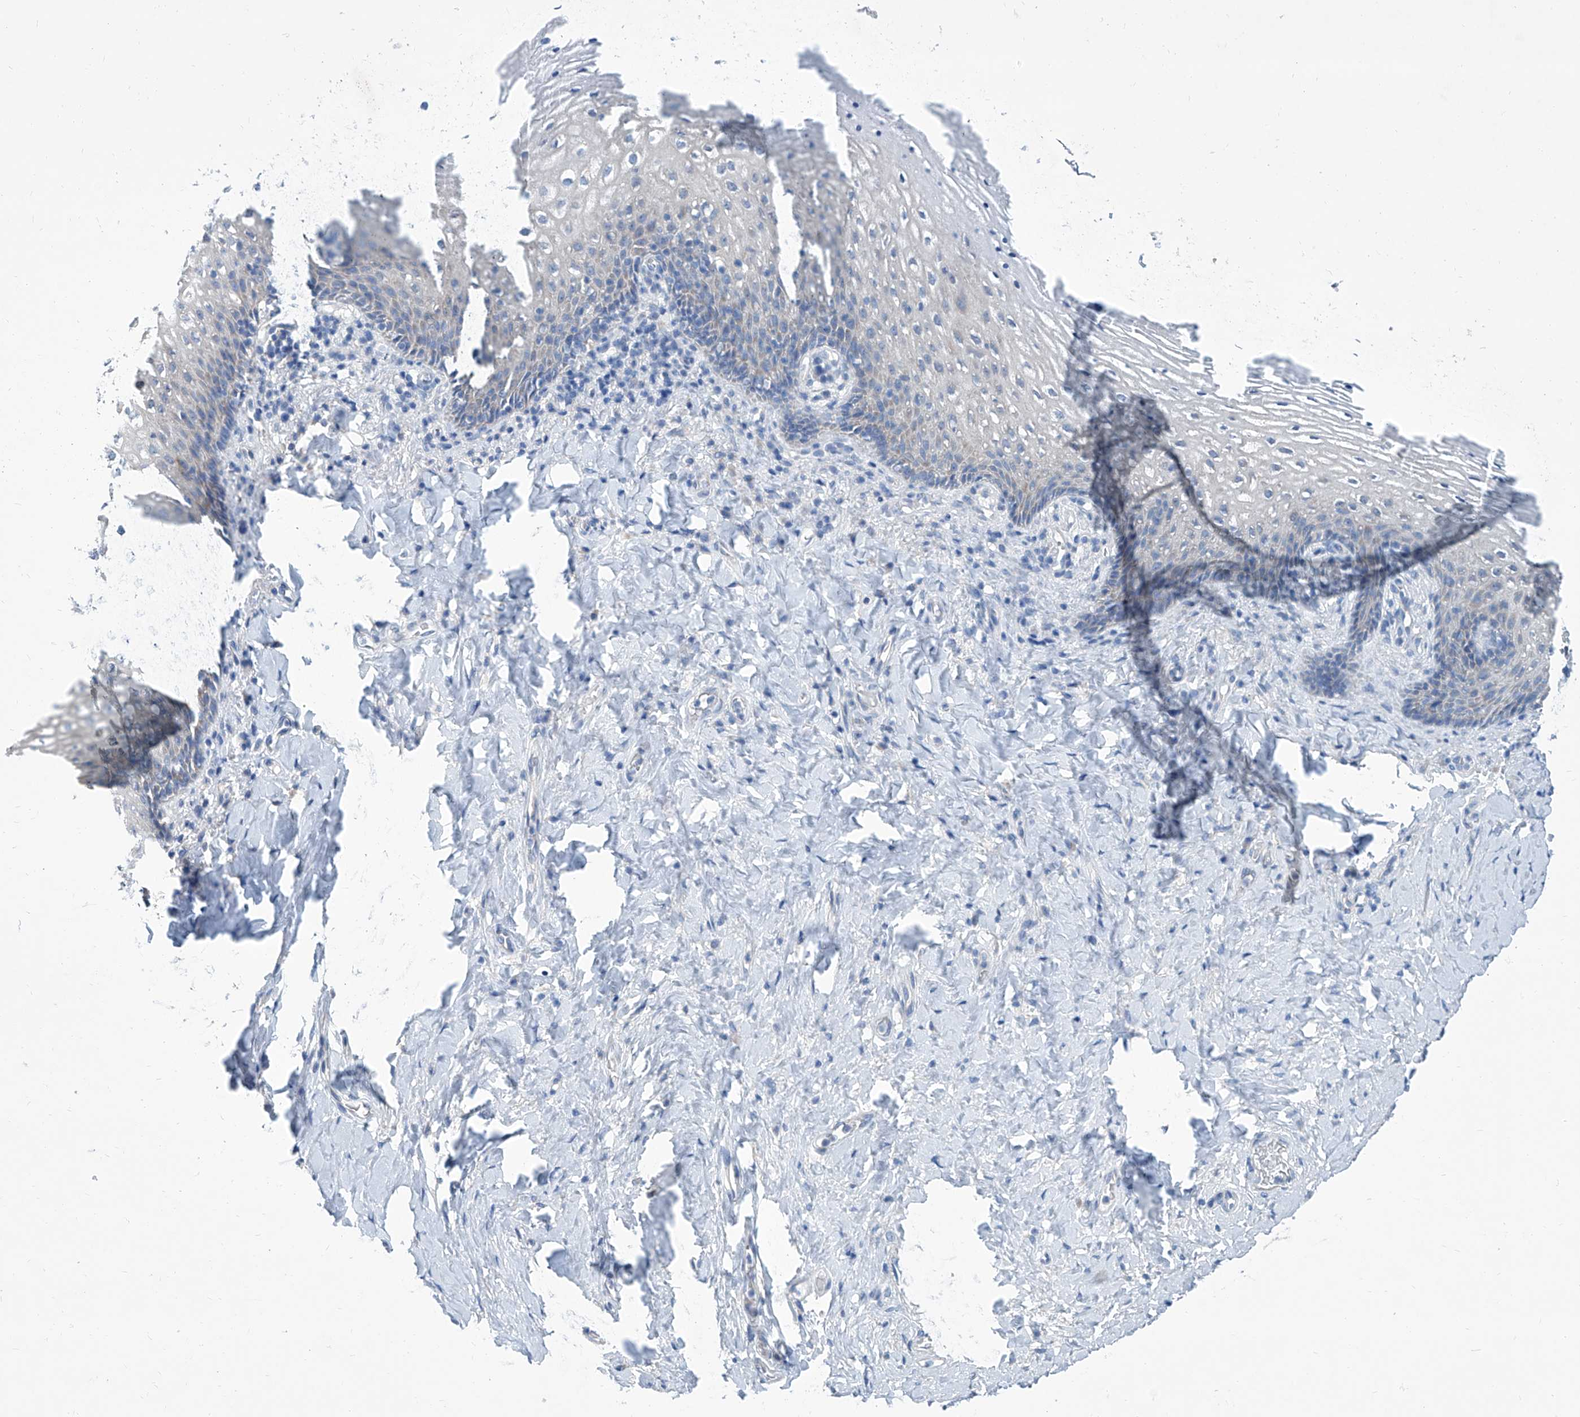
{"staining": {"intensity": "negative", "quantity": "none", "location": "none"}, "tissue": "vagina", "cell_type": "Squamous epithelial cells", "image_type": "normal", "snomed": [{"axis": "morphology", "description": "Normal tissue, NOS"}, {"axis": "topography", "description": "Vagina"}], "caption": "A micrograph of human vagina is negative for staining in squamous epithelial cells. (Stains: DAB immunohistochemistry with hematoxylin counter stain, Microscopy: brightfield microscopy at high magnification).", "gene": "ZNF519", "patient": {"sex": "female", "age": 60}}